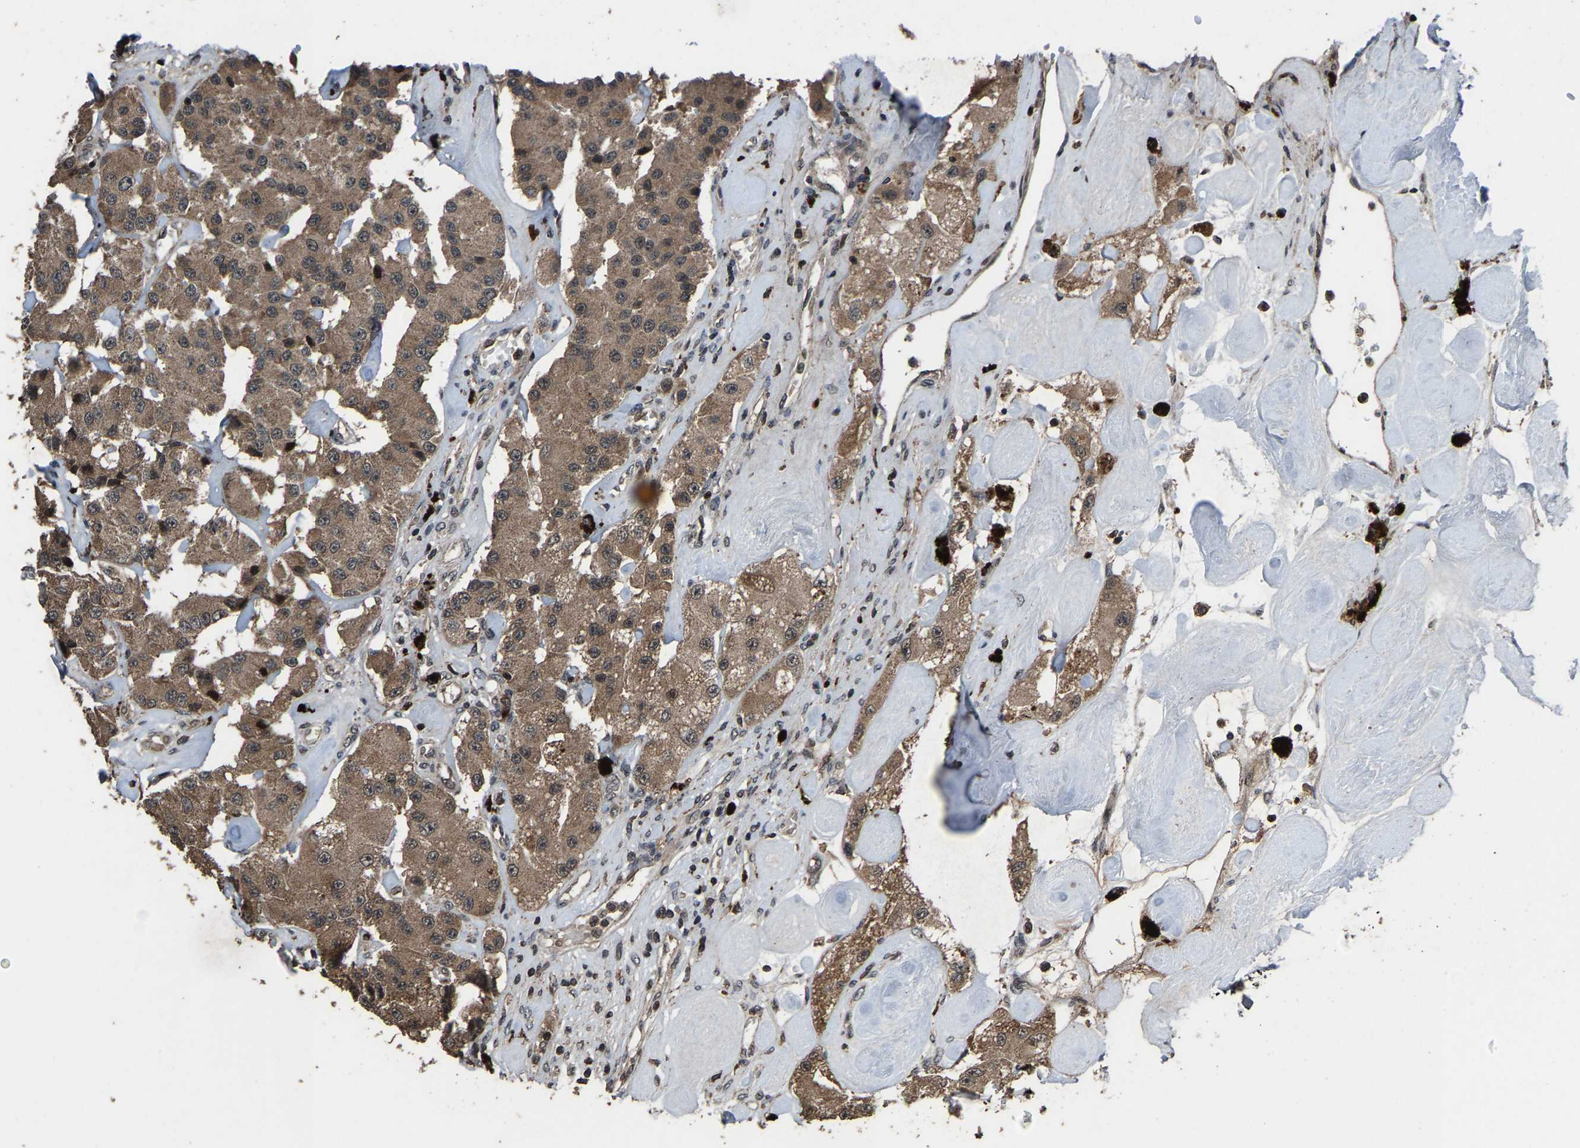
{"staining": {"intensity": "moderate", "quantity": ">75%", "location": "cytoplasmic/membranous"}, "tissue": "carcinoid", "cell_type": "Tumor cells", "image_type": "cancer", "snomed": [{"axis": "morphology", "description": "Carcinoid, malignant, NOS"}, {"axis": "topography", "description": "Pancreas"}], "caption": "Carcinoid (malignant) stained for a protein (brown) exhibits moderate cytoplasmic/membranous positive positivity in approximately >75% of tumor cells.", "gene": "HAUS6", "patient": {"sex": "male", "age": 41}}